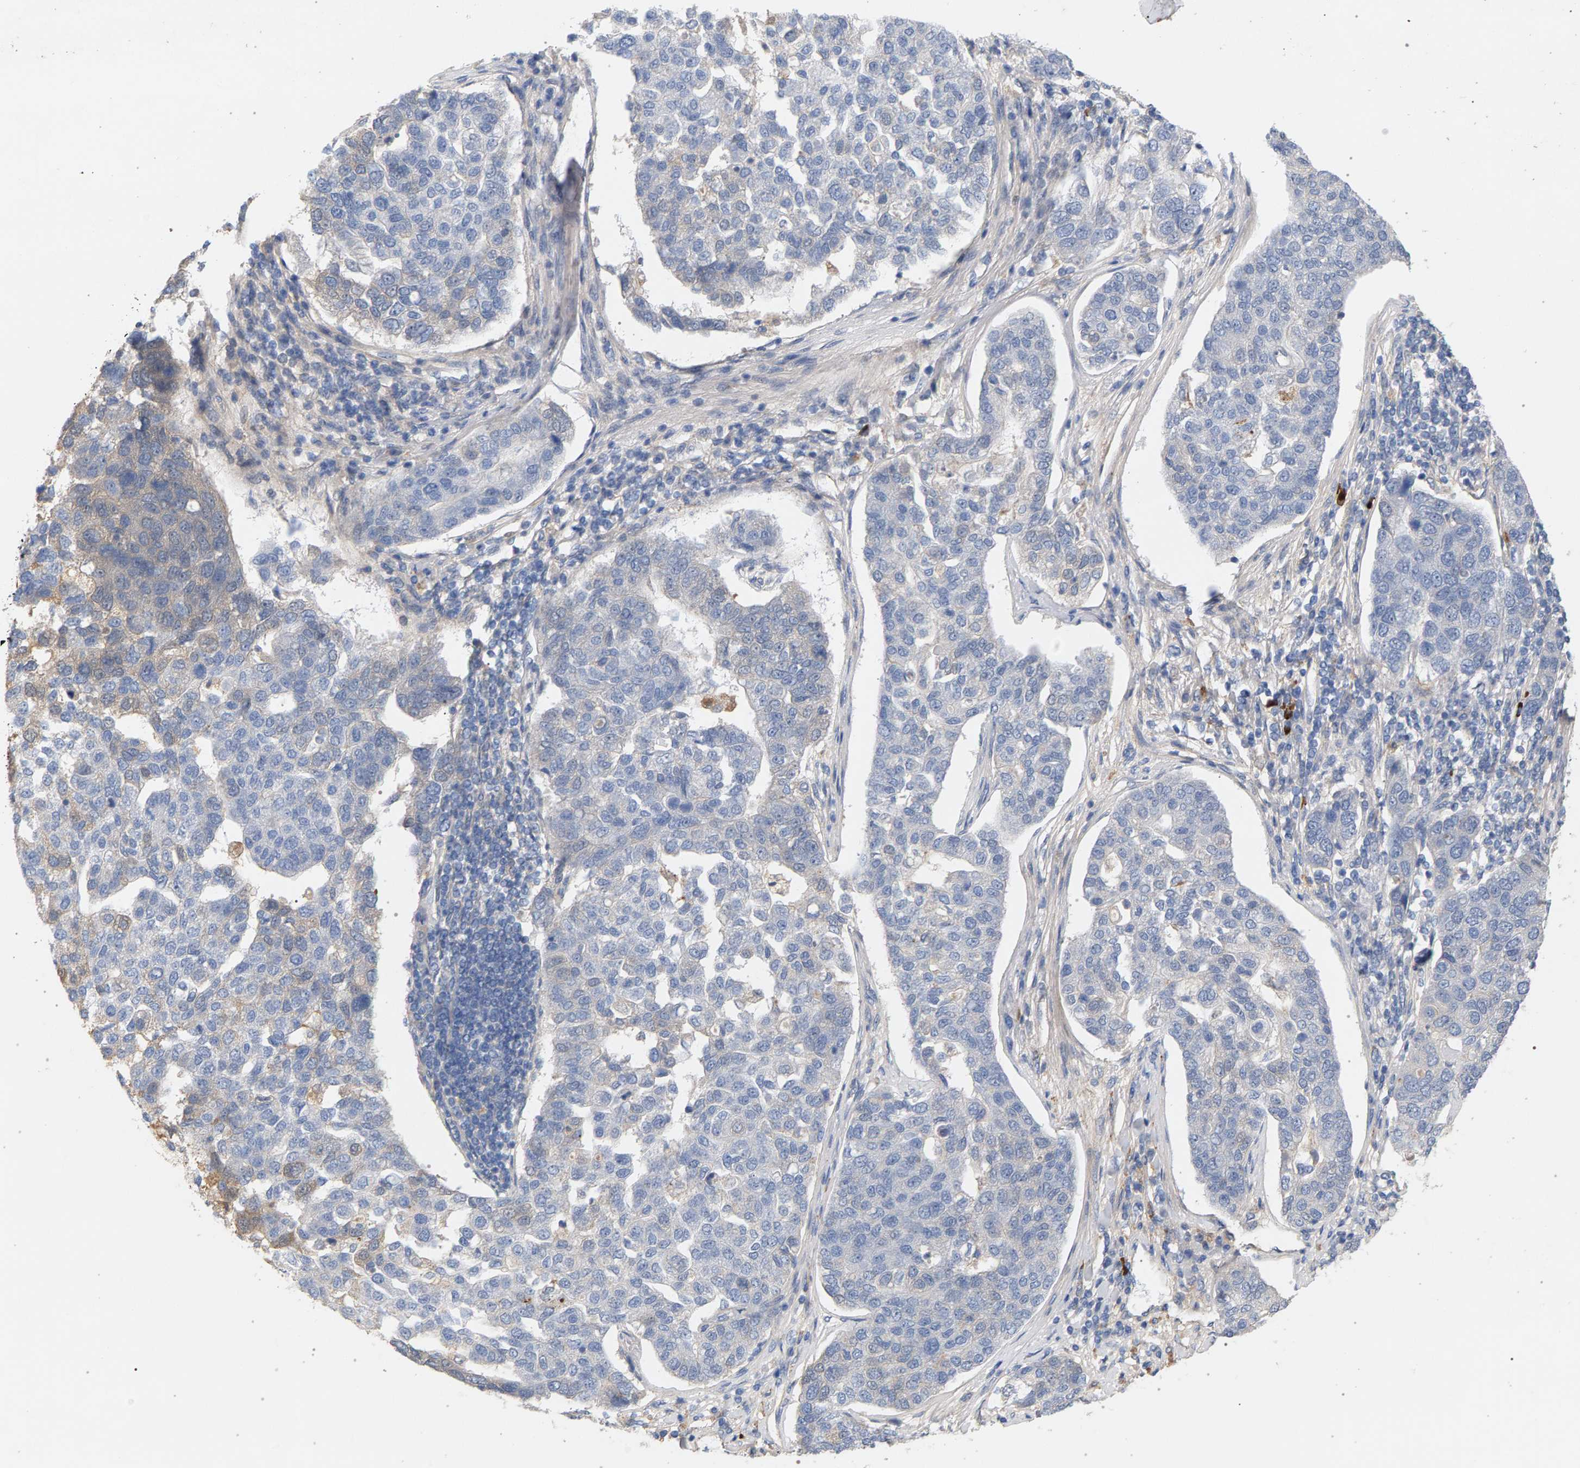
{"staining": {"intensity": "negative", "quantity": "none", "location": "none"}, "tissue": "pancreatic cancer", "cell_type": "Tumor cells", "image_type": "cancer", "snomed": [{"axis": "morphology", "description": "Adenocarcinoma, NOS"}, {"axis": "topography", "description": "Pancreas"}], "caption": "Immunohistochemistry (IHC) image of neoplastic tissue: pancreatic cancer stained with DAB reveals no significant protein positivity in tumor cells.", "gene": "MAMDC2", "patient": {"sex": "female", "age": 61}}